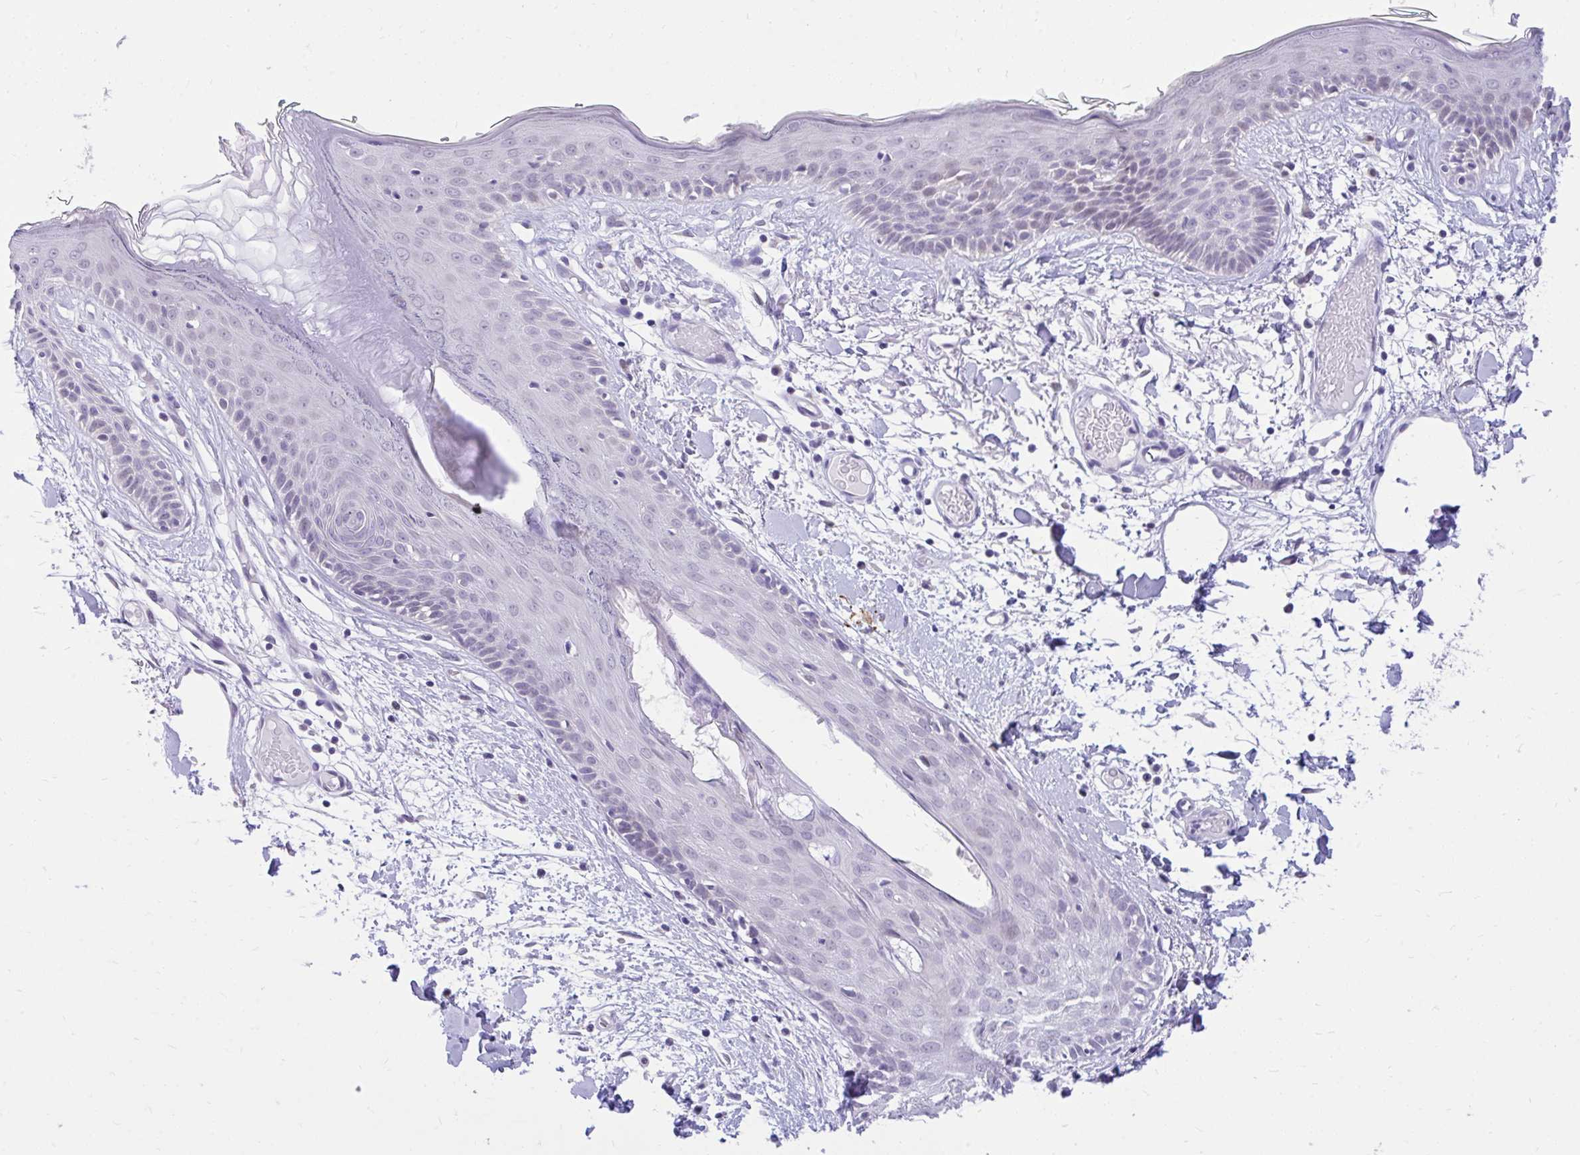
{"staining": {"intensity": "negative", "quantity": "none", "location": "none"}, "tissue": "skin", "cell_type": "Fibroblasts", "image_type": "normal", "snomed": [{"axis": "morphology", "description": "Normal tissue, NOS"}, {"axis": "topography", "description": "Skin"}], "caption": "Immunohistochemistry (IHC) histopathology image of benign human skin stained for a protein (brown), which reveals no positivity in fibroblasts.", "gene": "GLB1L2", "patient": {"sex": "male", "age": 79}}